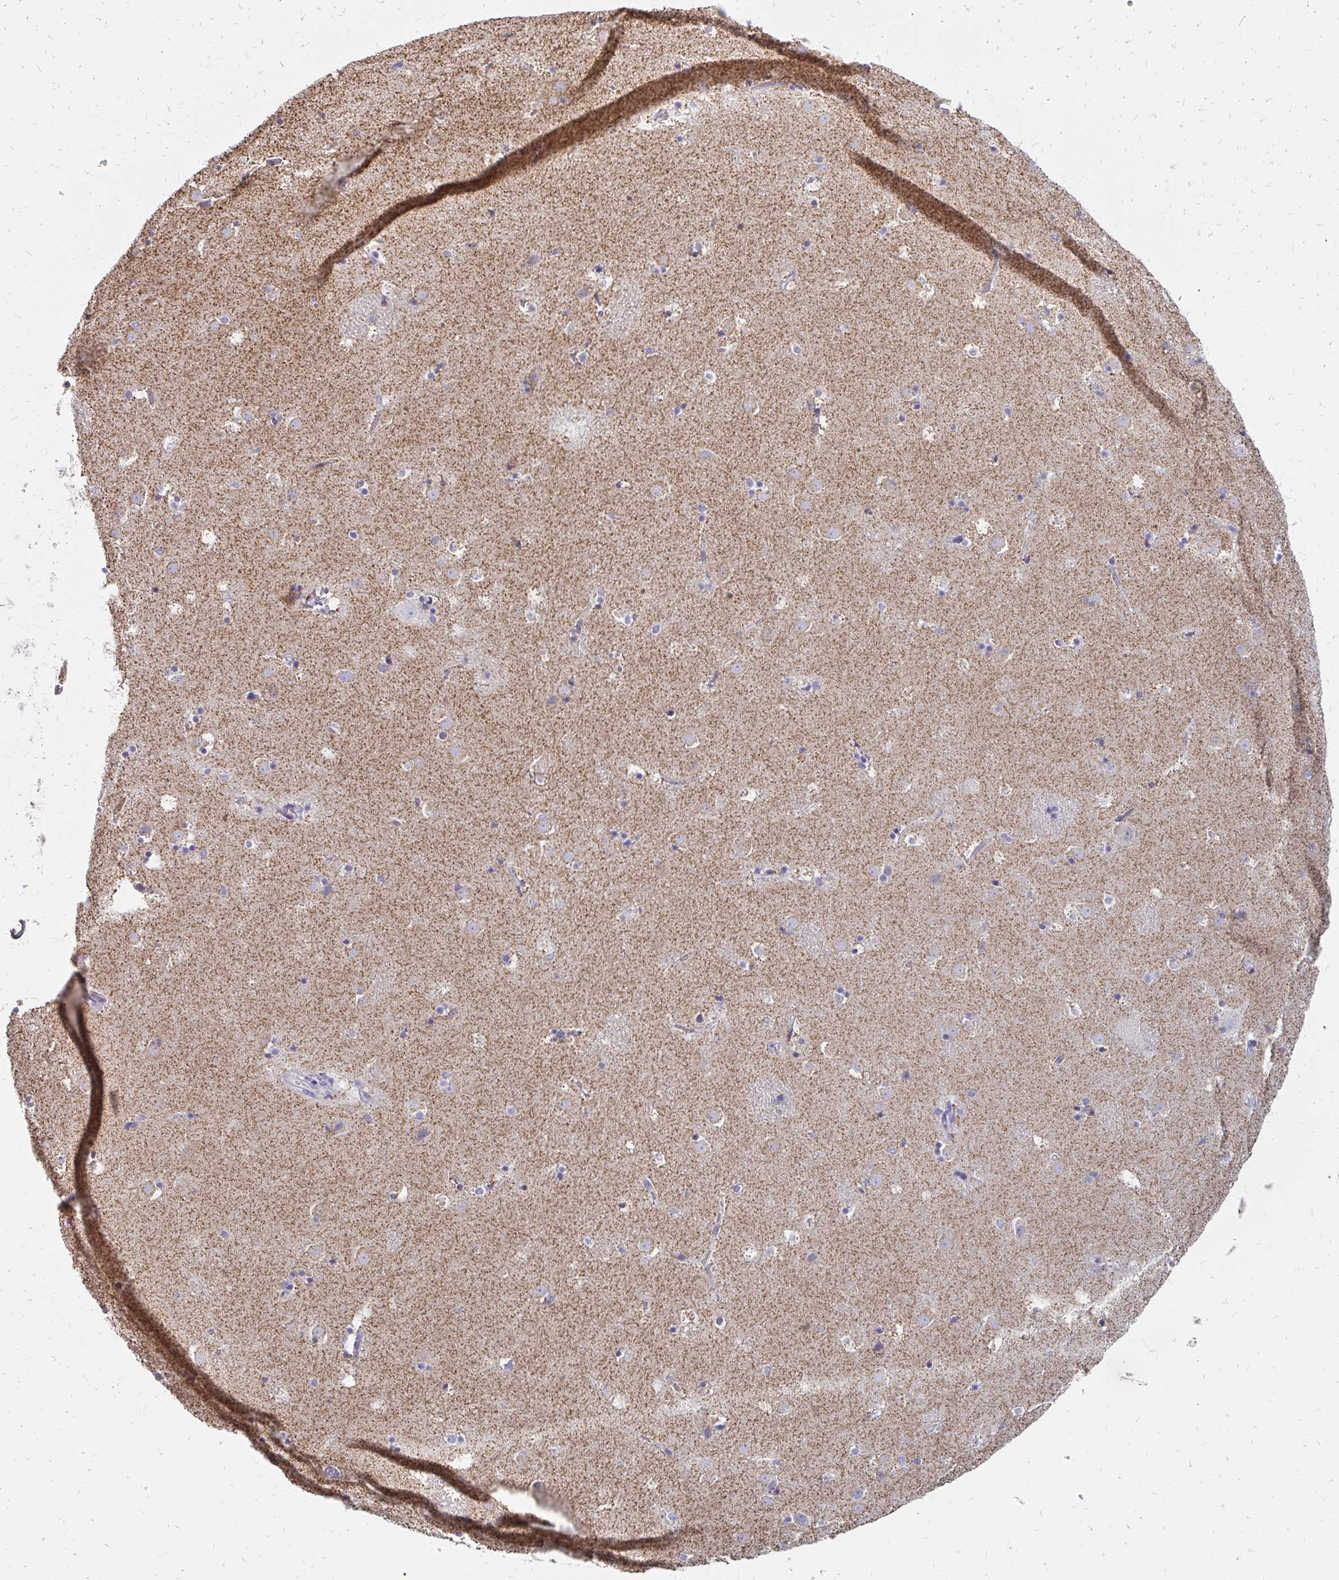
{"staining": {"intensity": "negative", "quantity": "none", "location": "none"}, "tissue": "caudate", "cell_type": "Glial cells", "image_type": "normal", "snomed": [{"axis": "morphology", "description": "Normal tissue, NOS"}, {"axis": "topography", "description": "Lateral ventricle wall"}], "caption": "Immunohistochemistry (IHC) image of unremarkable human caudate stained for a protein (brown), which displays no expression in glial cells.", "gene": "OR10V1", "patient": {"sex": "male", "age": 37}}